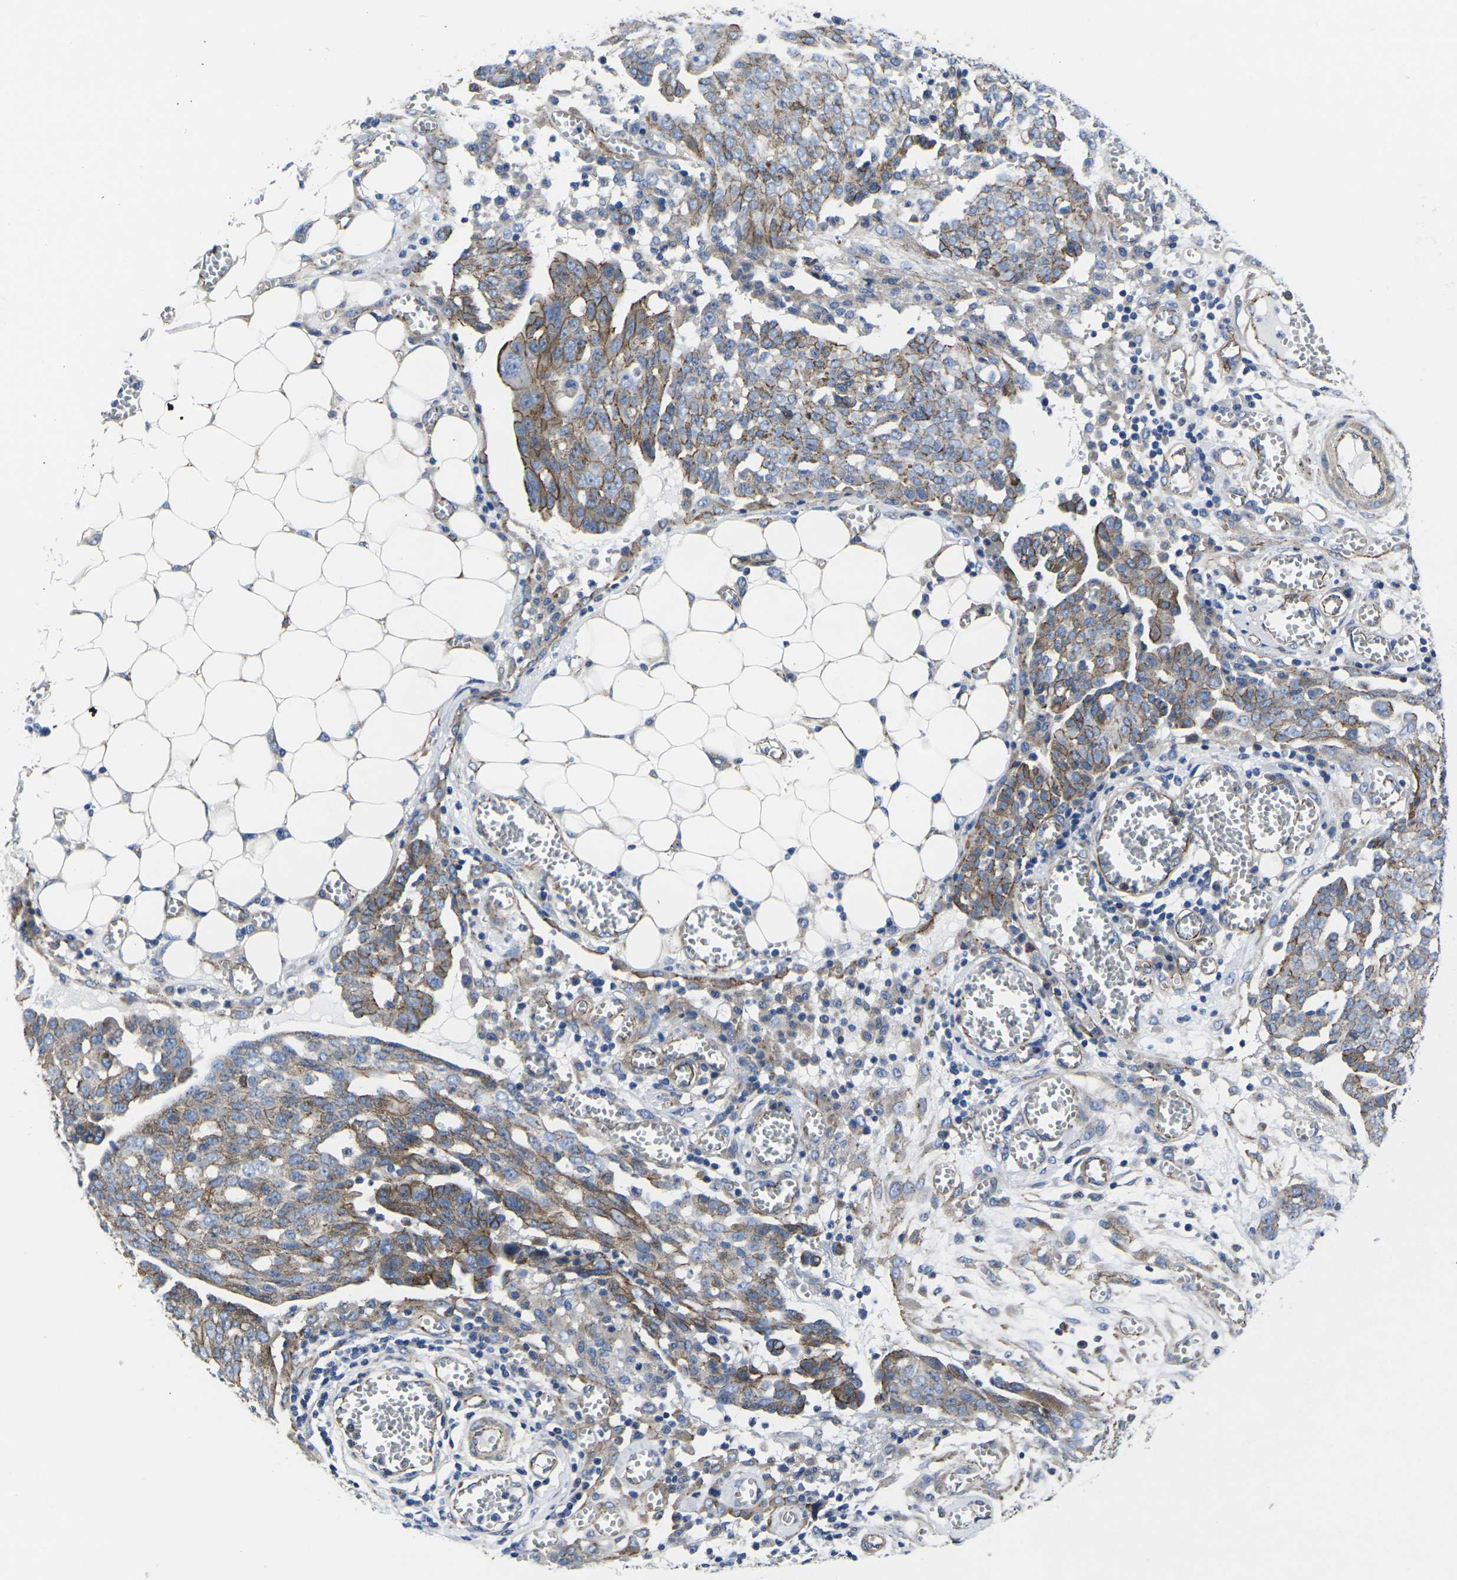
{"staining": {"intensity": "moderate", "quantity": "25%-75%", "location": "cytoplasmic/membranous"}, "tissue": "ovarian cancer", "cell_type": "Tumor cells", "image_type": "cancer", "snomed": [{"axis": "morphology", "description": "Cystadenocarcinoma, serous, NOS"}, {"axis": "topography", "description": "Soft tissue"}, {"axis": "topography", "description": "Ovary"}], "caption": "Immunohistochemistry (DAB) staining of human serous cystadenocarcinoma (ovarian) shows moderate cytoplasmic/membranous protein positivity in about 25%-75% of tumor cells.", "gene": "NUMB", "patient": {"sex": "female", "age": 57}}